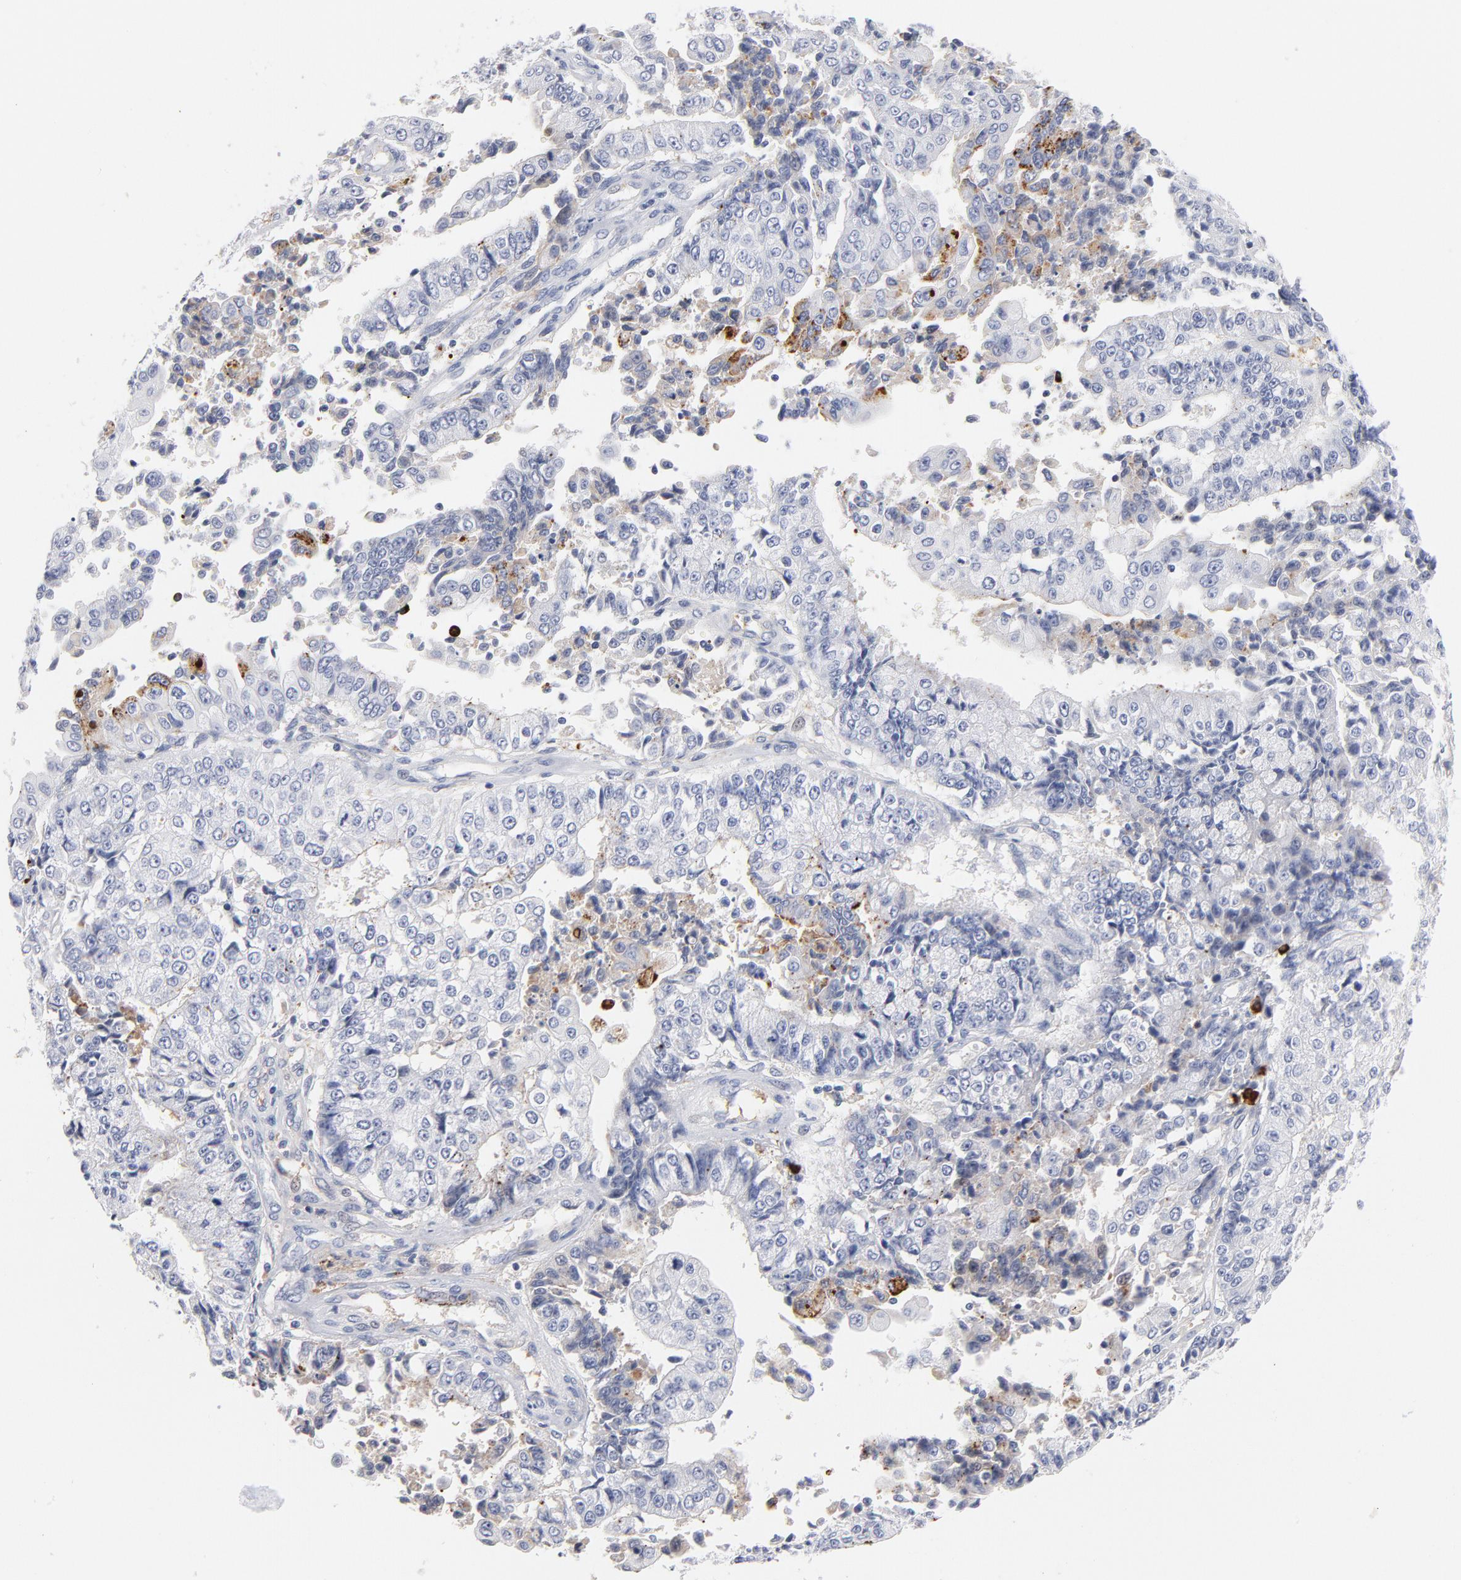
{"staining": {"intensity": "negative", "quantity": "none", "location": "none"}, "tissue": "endometrial cancer", "cell_type": "Tumor cells", "image_type": "cancer", "snomed": [{"axis": "morphology", "description": "Adenocarcinoma, NOS"}, {"axis": "topography", "description": "Endometrium"}], "caption": "Protein analysis of endometrial adenocarcinoma displays no significant expression in tumor cells.", "gene": "PLAT", "patient": {"sex": "female", "age": 75}}